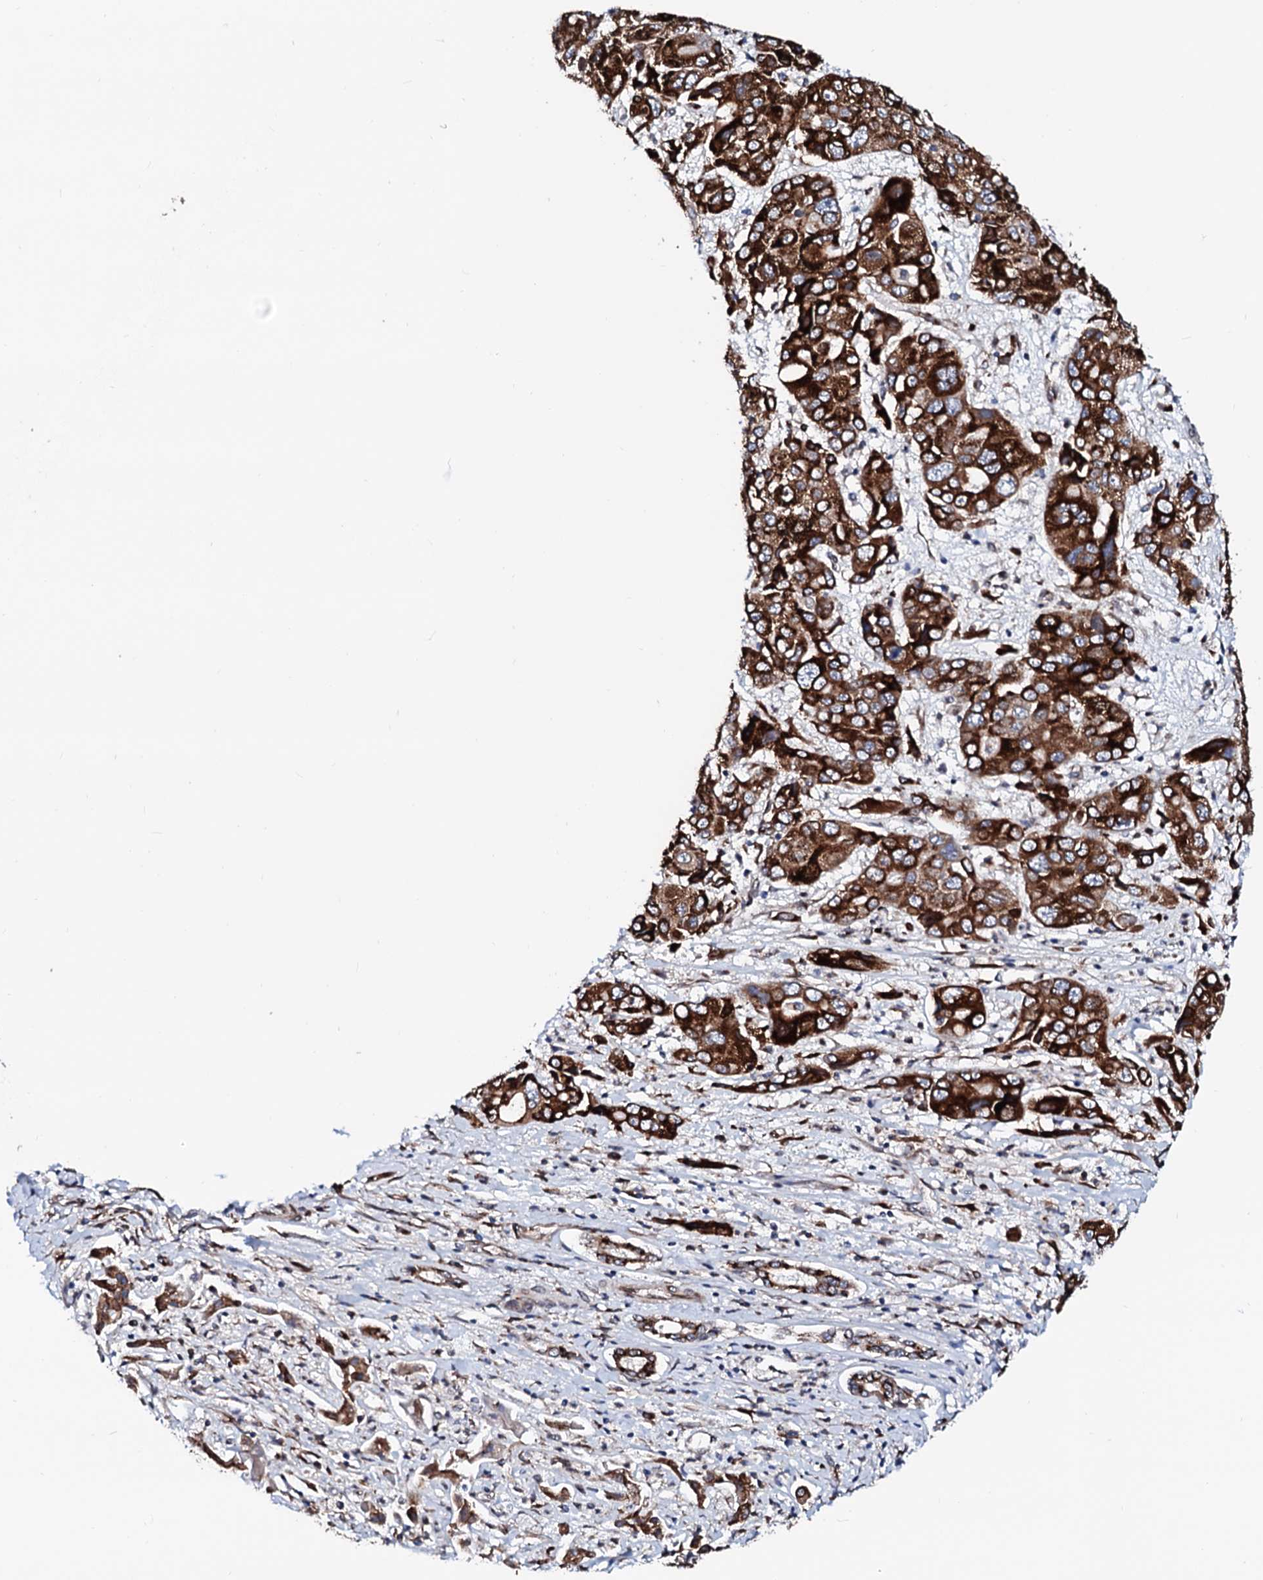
{"staining": {"intensity": "strong", "quantity": ">75%", "location": "cytoplasmic/membranous"}, "tissue": "liver cancer", "cell_type": "Tumor cells", "image_type": "cancer", "snomed": [{"axis": "morphology", "description": "Cholangiocarcinoma"}, {"axis": "topography", "description": "Liver"}], "caption": "Protein expression analysis of human liver cancer (cholangiocarcinoma) reveals strong cytoplasmic/membranous expression in about >75% of tumor cells.", "gene": "TMCO3", "patient": {"sex": "male", "age": 67}}